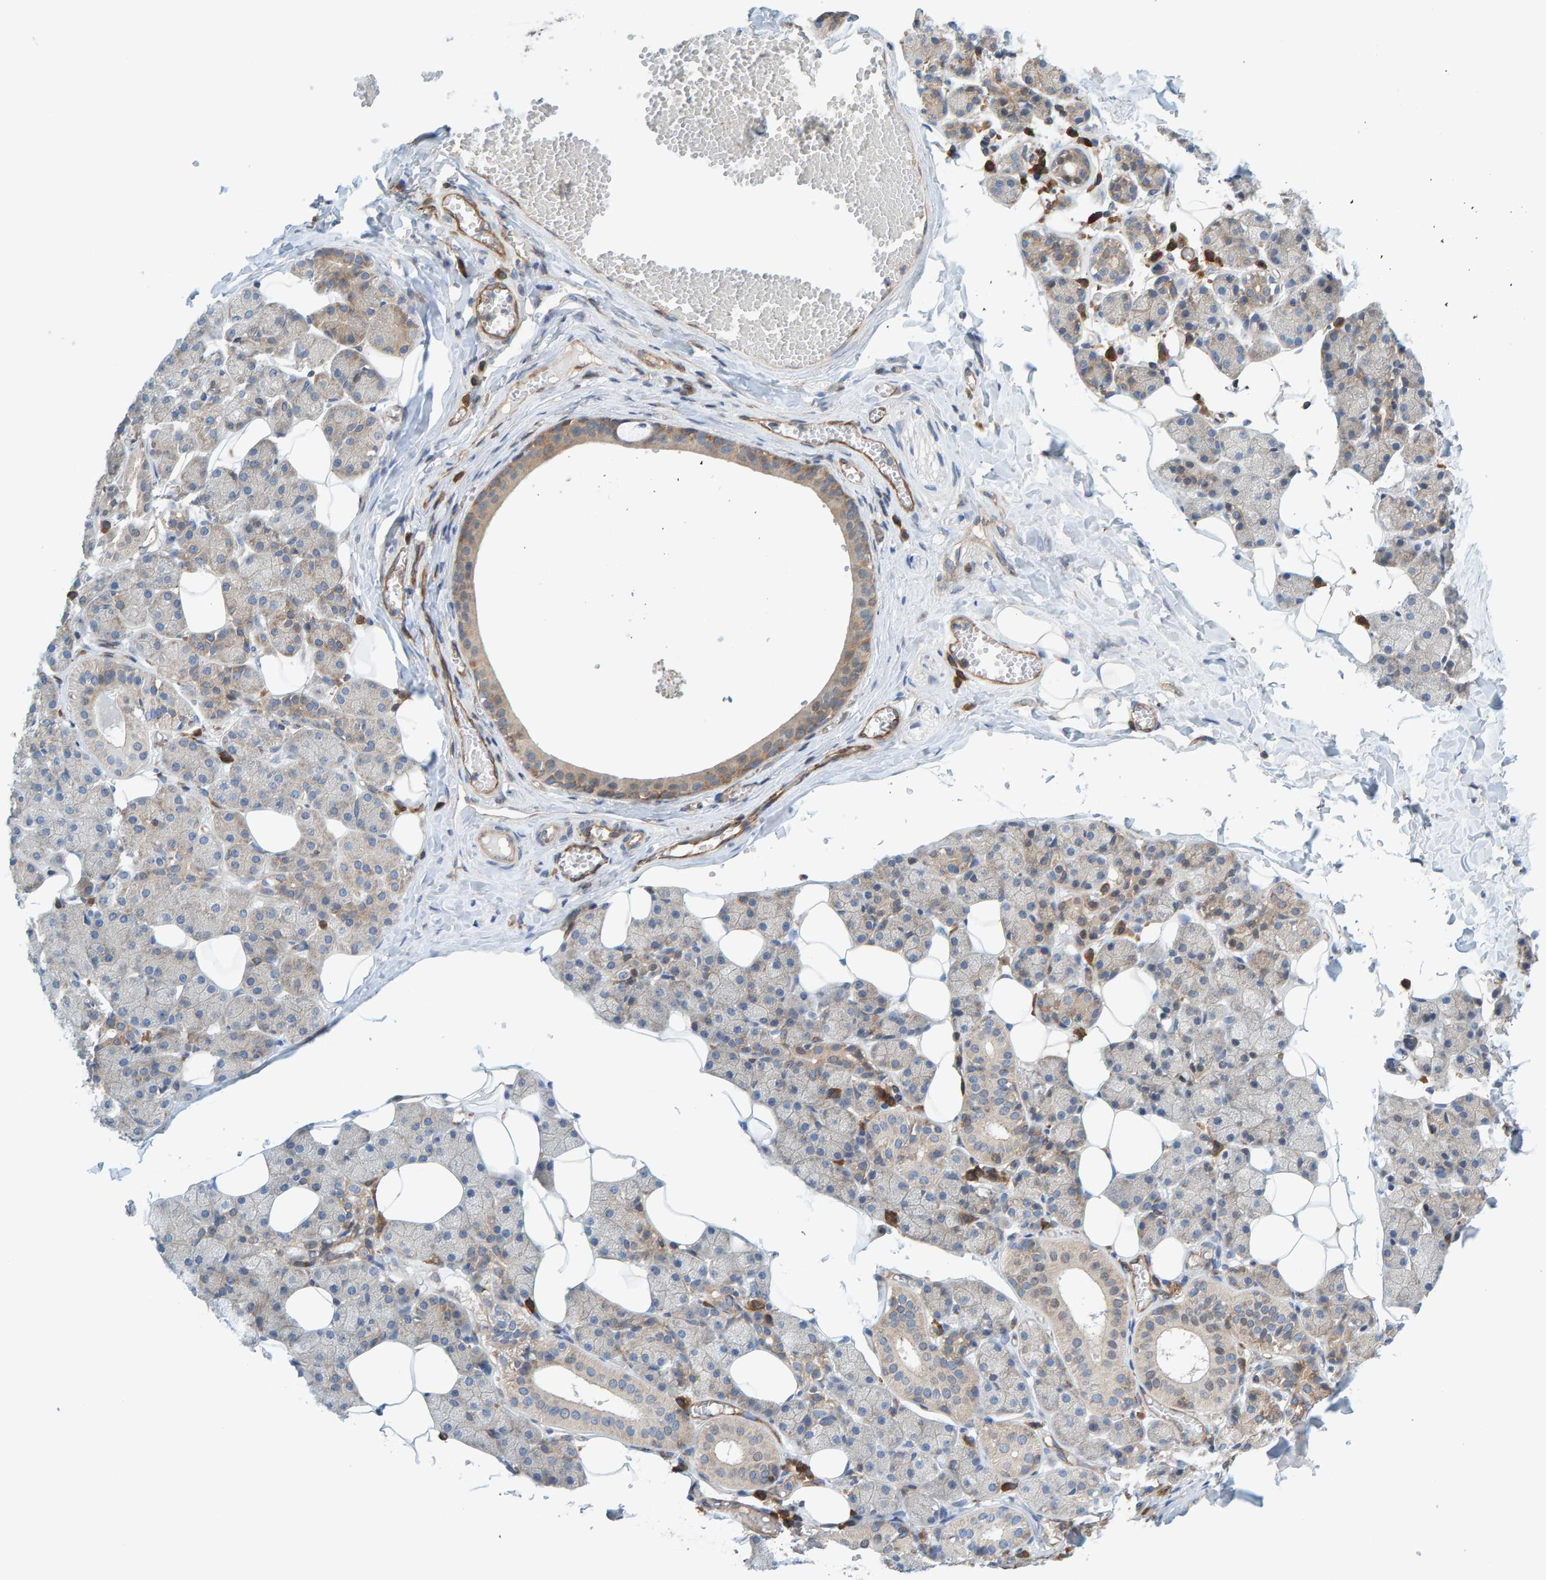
{"staining": {"intensity": "weak", "quantity": "<25%", "location": "cytoplasmic/membranous"}, "tissue": "salivary gland", "cell_type": "Glandular cells", "image_type": "normal", "snomed": [{"axis": "morphology", "description": "Normal tissue, NOS"}, {"axis": "topography", "description": "Salivary gland"}], "caption": "Unremarkable salivary gland was stained to show a protein in brown. There is no significant staining in glandular cells. (DAB immunohistochemistry (IHC) with hematoxylin counter stain).", "gene": "PRKD2", "patient": {"sex": "female", "age": 33}}